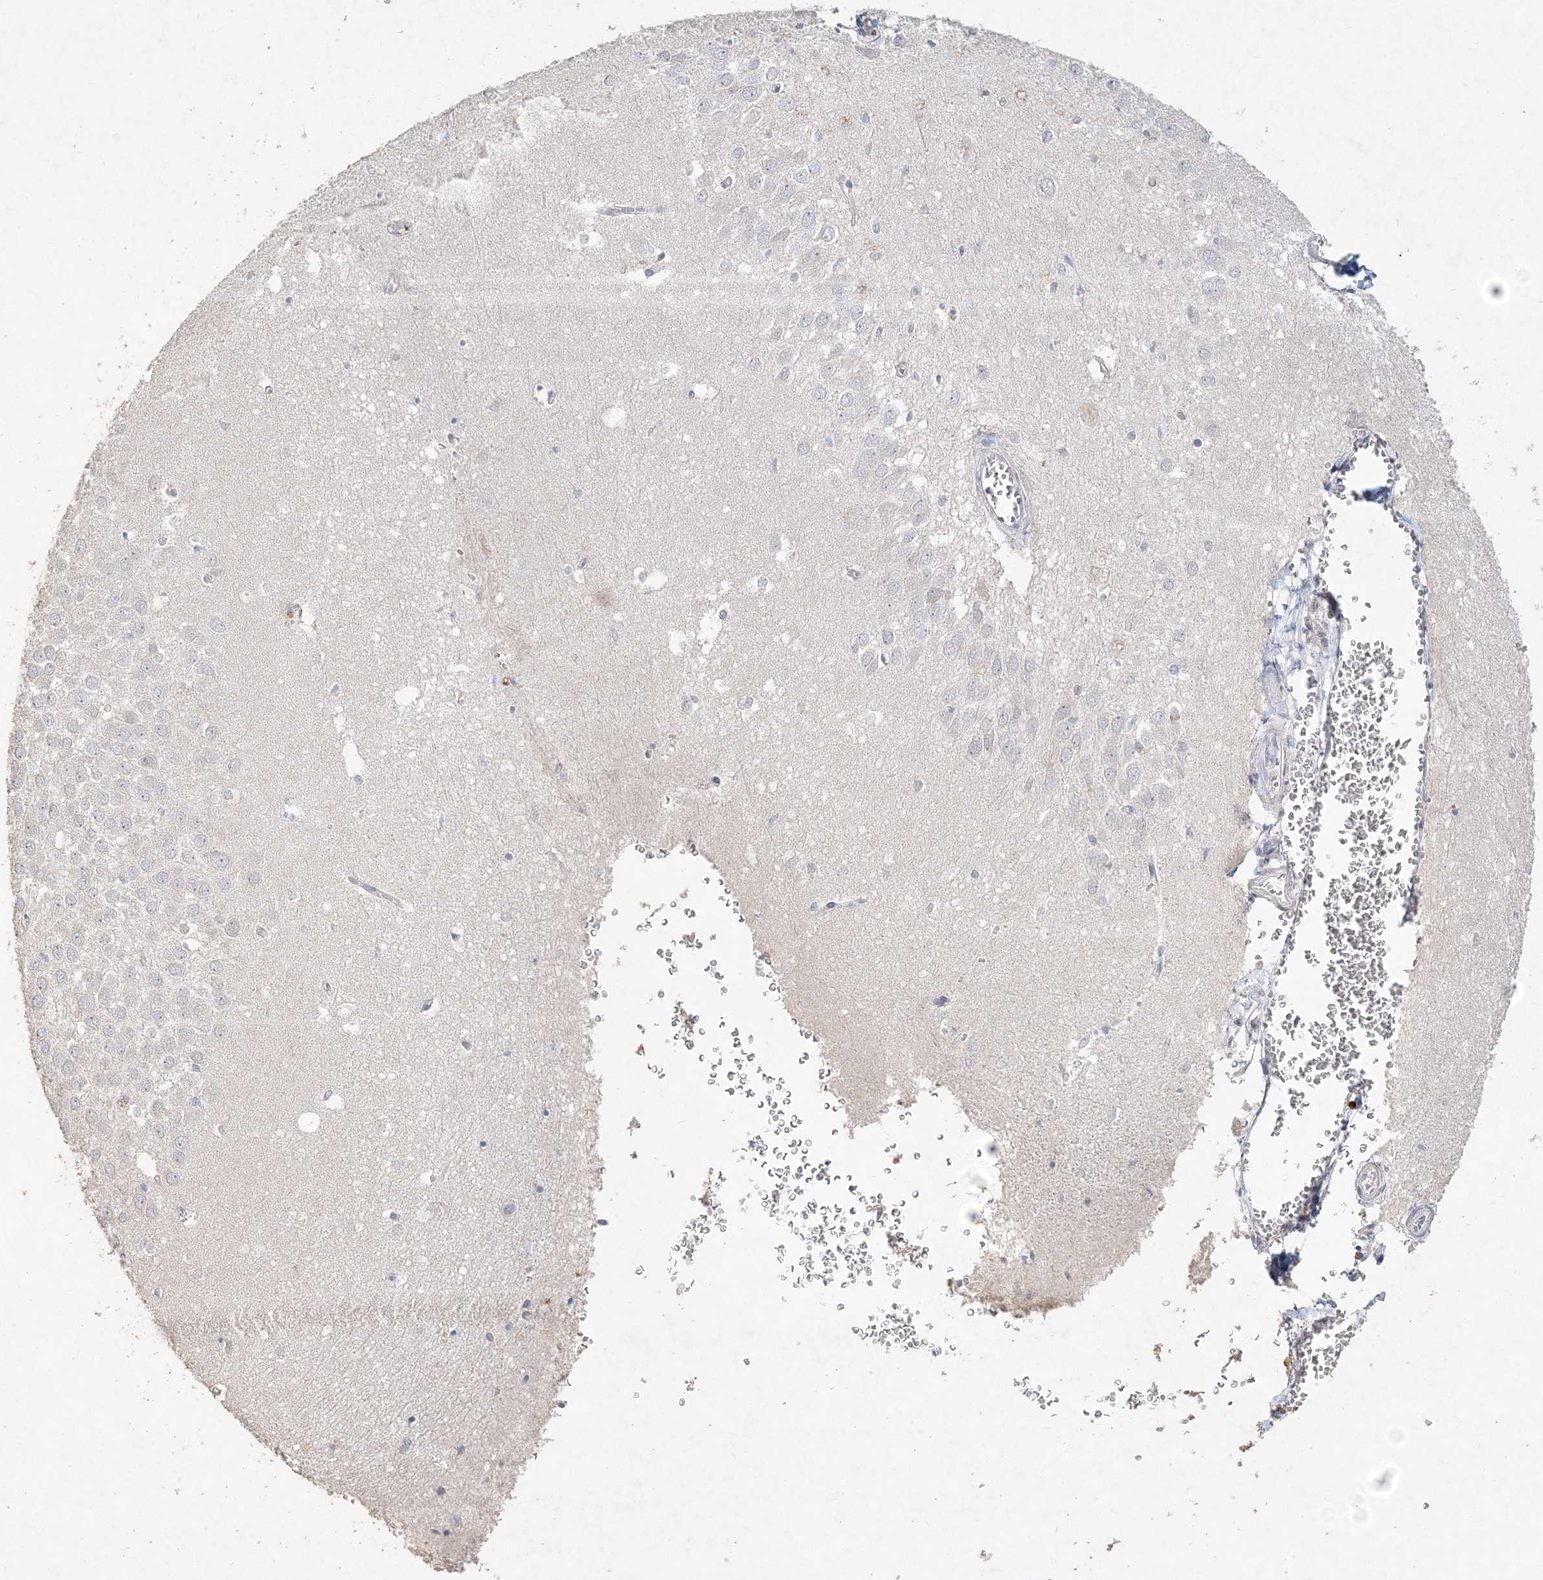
{"staining": {"intensity": "negative", "quantity": "none", "location": "none"}, "tissue": "hippocampus", "cell_type": "Glial cells", "image_type": "normal", "snomed": [{"axis": "morphology", "description": "Normal tissue, NOS"}, {"axis": "topography", "description": "Hippocampus"}], "caption": "Immunohistochemistry (IHC) of benign hippocampus exhibits no positivity in glial cells. (DAB immunohistochemistry visualized using brightfield microscopy, high magnification).", "gene": "DNAH5", "patient": {"sex": "female", "age": 64}}